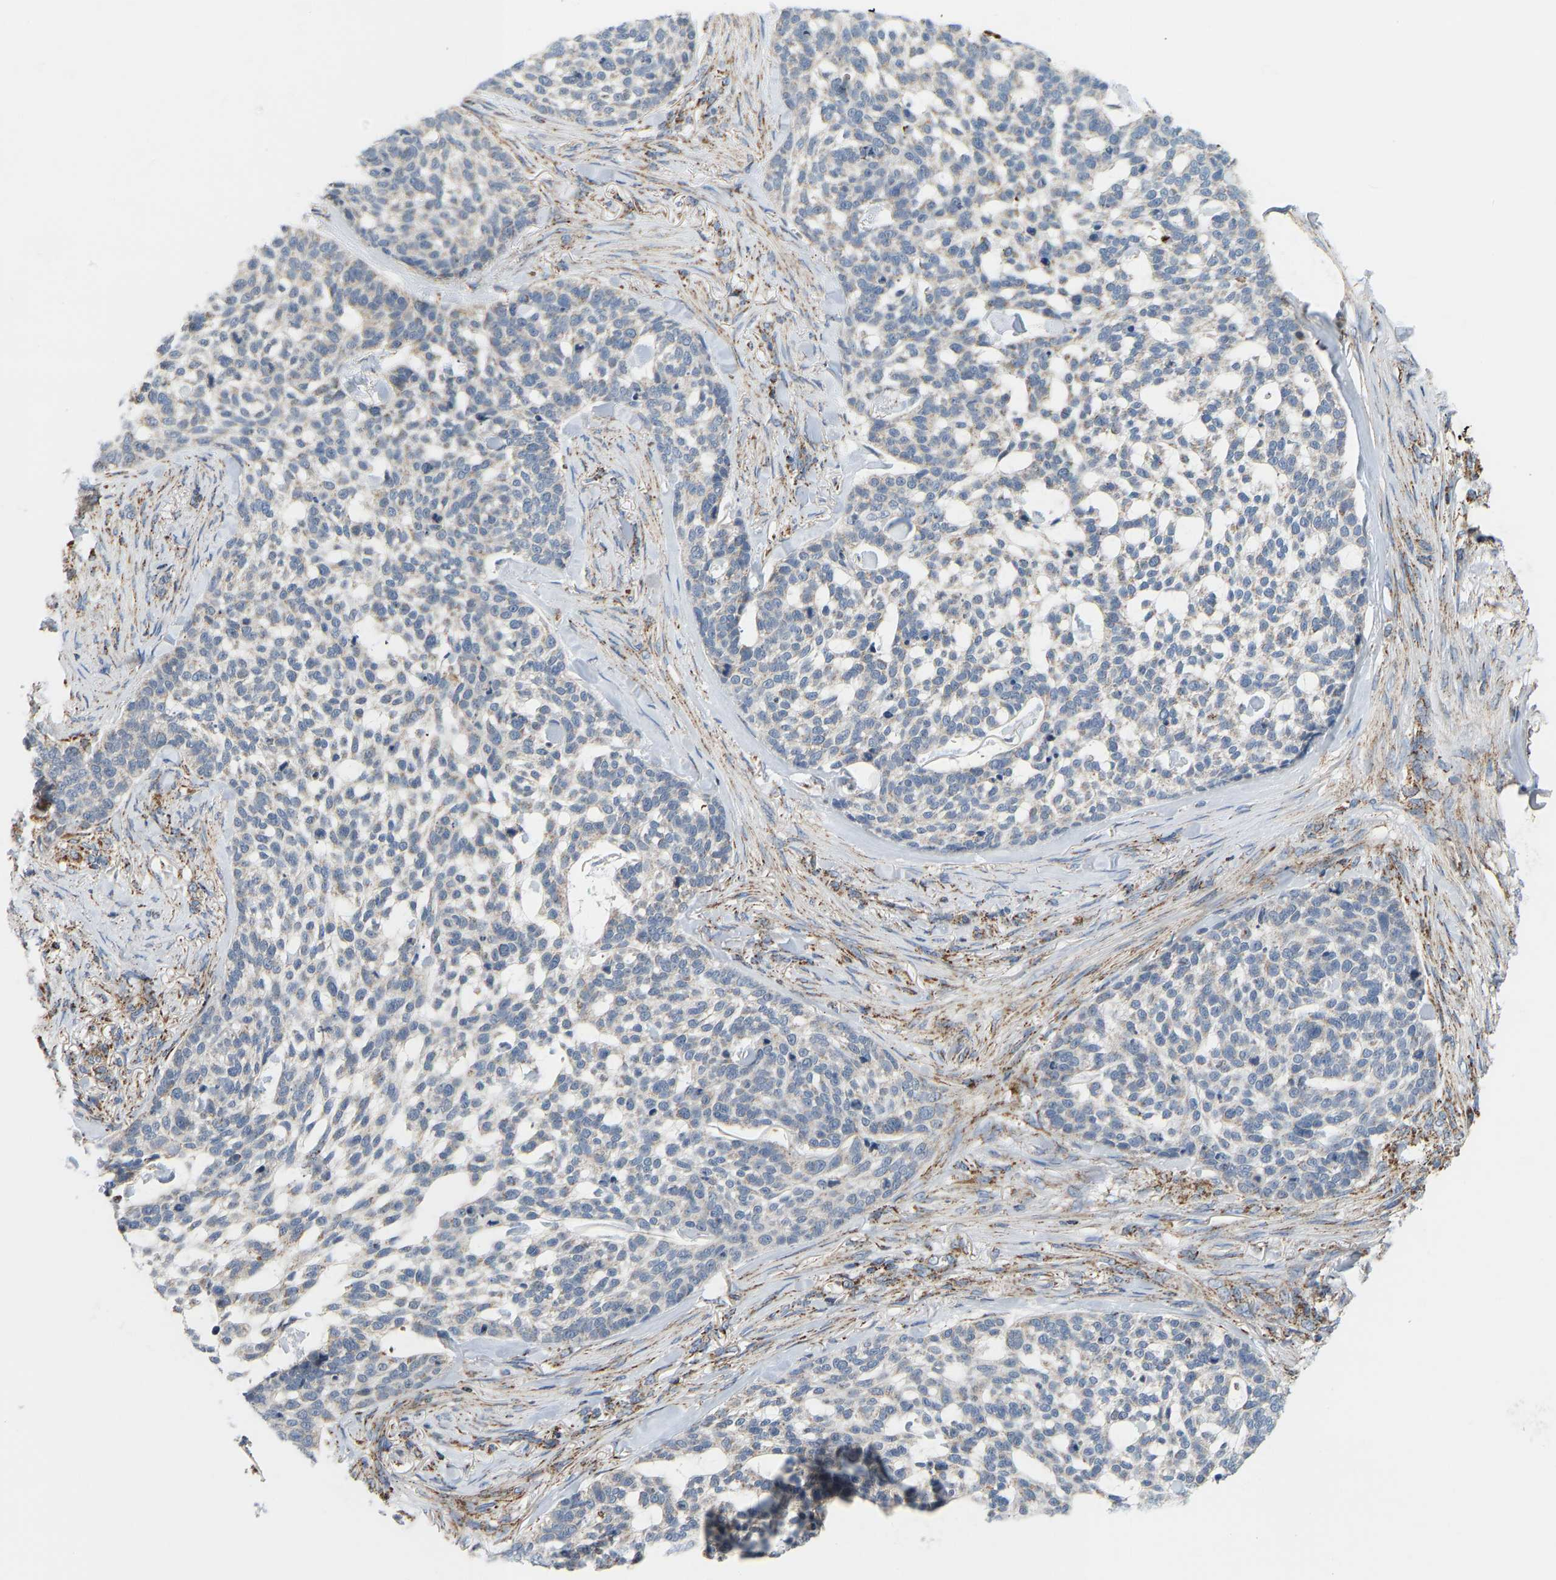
{"staining": {"intensity": "moderate", "quantity": "<25%", "location": "cytoplasmic/membranous"}, "tissue": "skin cancer", "cell_type": "Tumor cells", "image_type": "cancer", "snomed": [{"axis": "morphology", "description": "Basal cell carcinoma"}, {"axis": "topography", "description": "Skin"}], "caption": "The image shows a brown stain indicating the presence of a protein in the cytoplasmic/membranous of tumor cells in basal cell carcinoma (skin).", "gene": "GPSM2", "patient": {"sex": "female", "age": 64}}